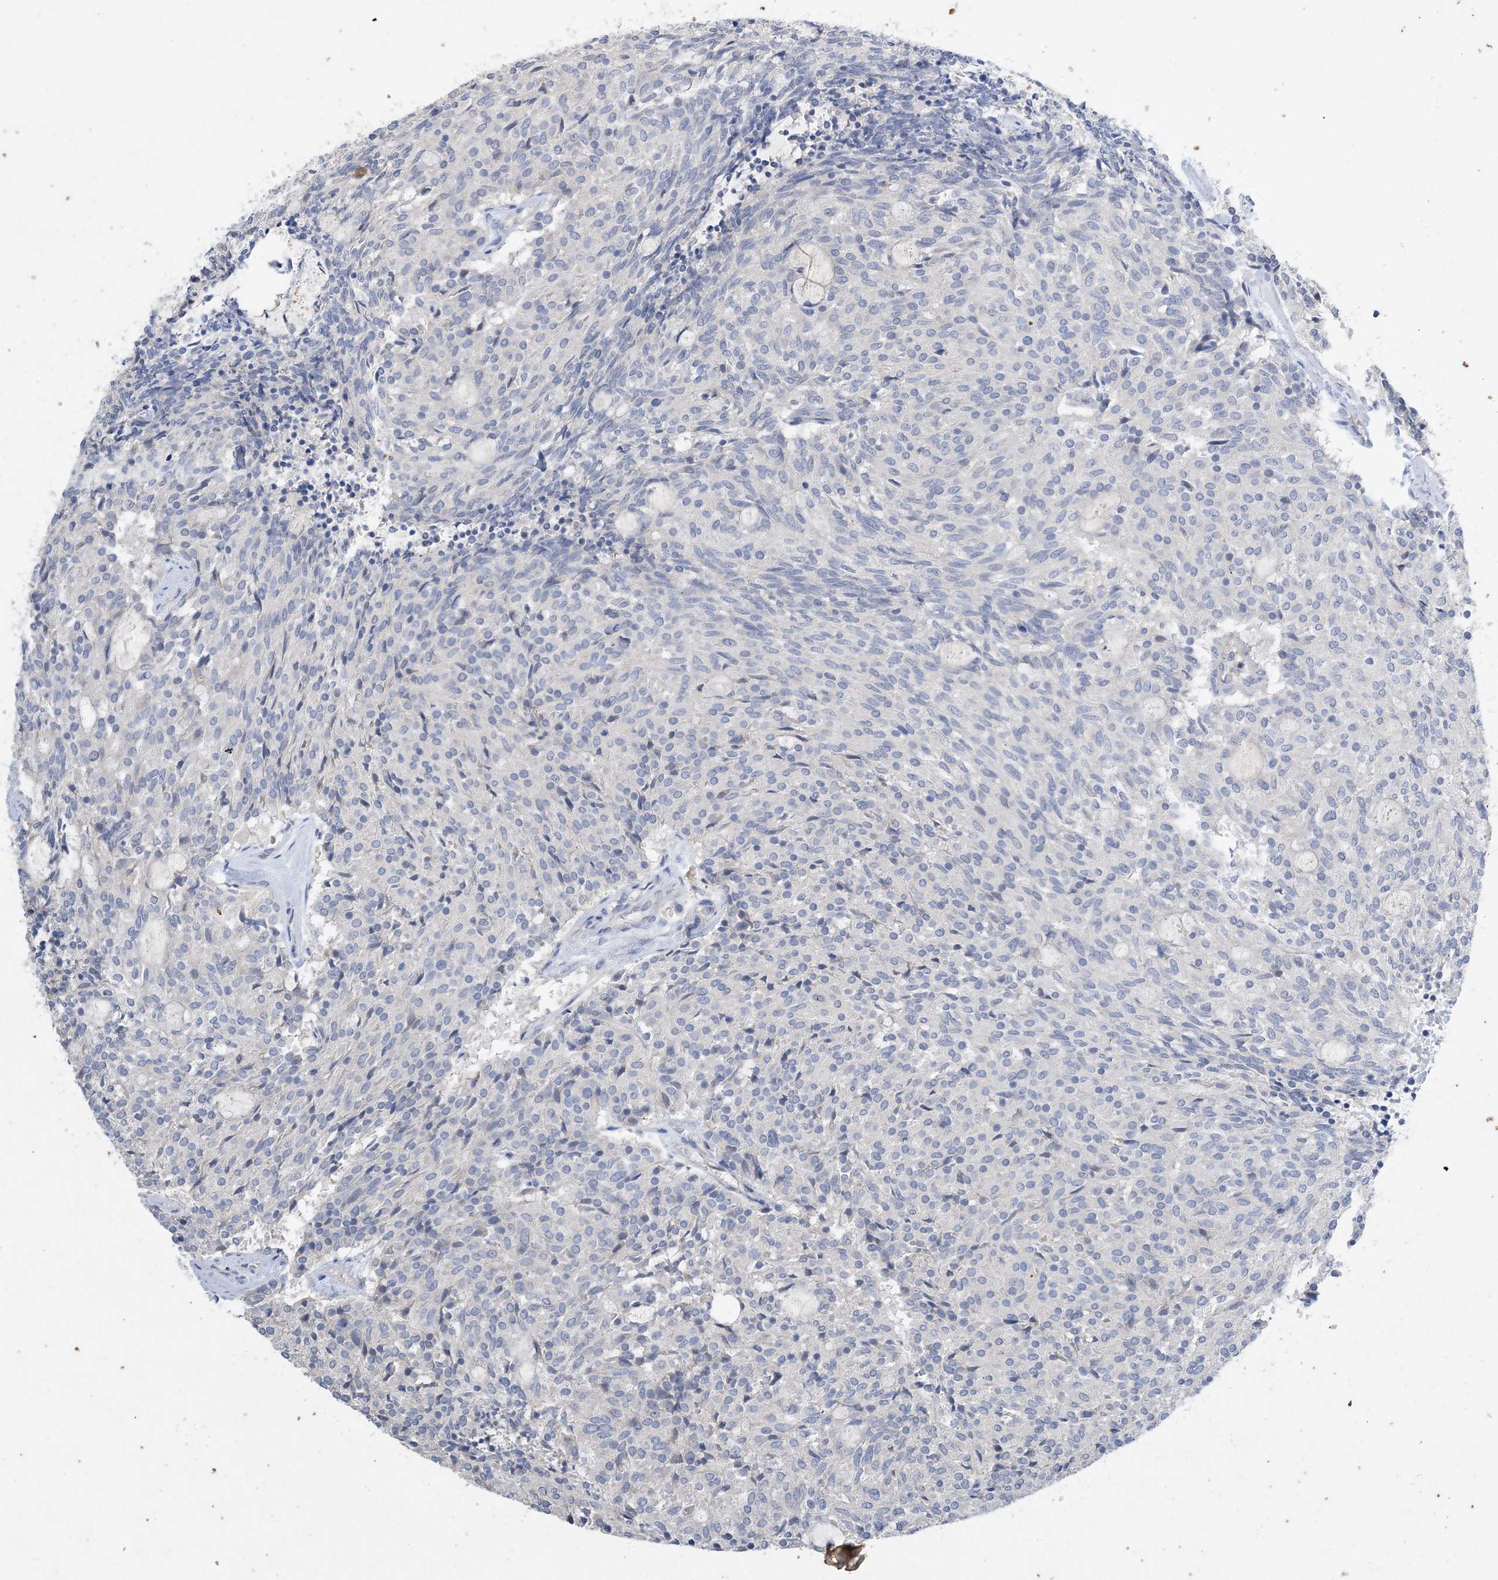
{"staining": {"intensity": "negative", "quantity": "none", "location": "none"}, "tissue": "carcinoid", "cell_type": "Tumor cells", "image_type": "cancer", "snomed": [{"axis": "morphology", "description": "Carcinoid, malignant, NOS"}, {"axis": "topography", "description": "Pancreas"}], "caption": "An IHC histopathology image of carcinoid is shown. There is no staining in tumor cells of carcinoid.", "gene": "KPRP", "patient": {"sex": "female", "age": 54}}